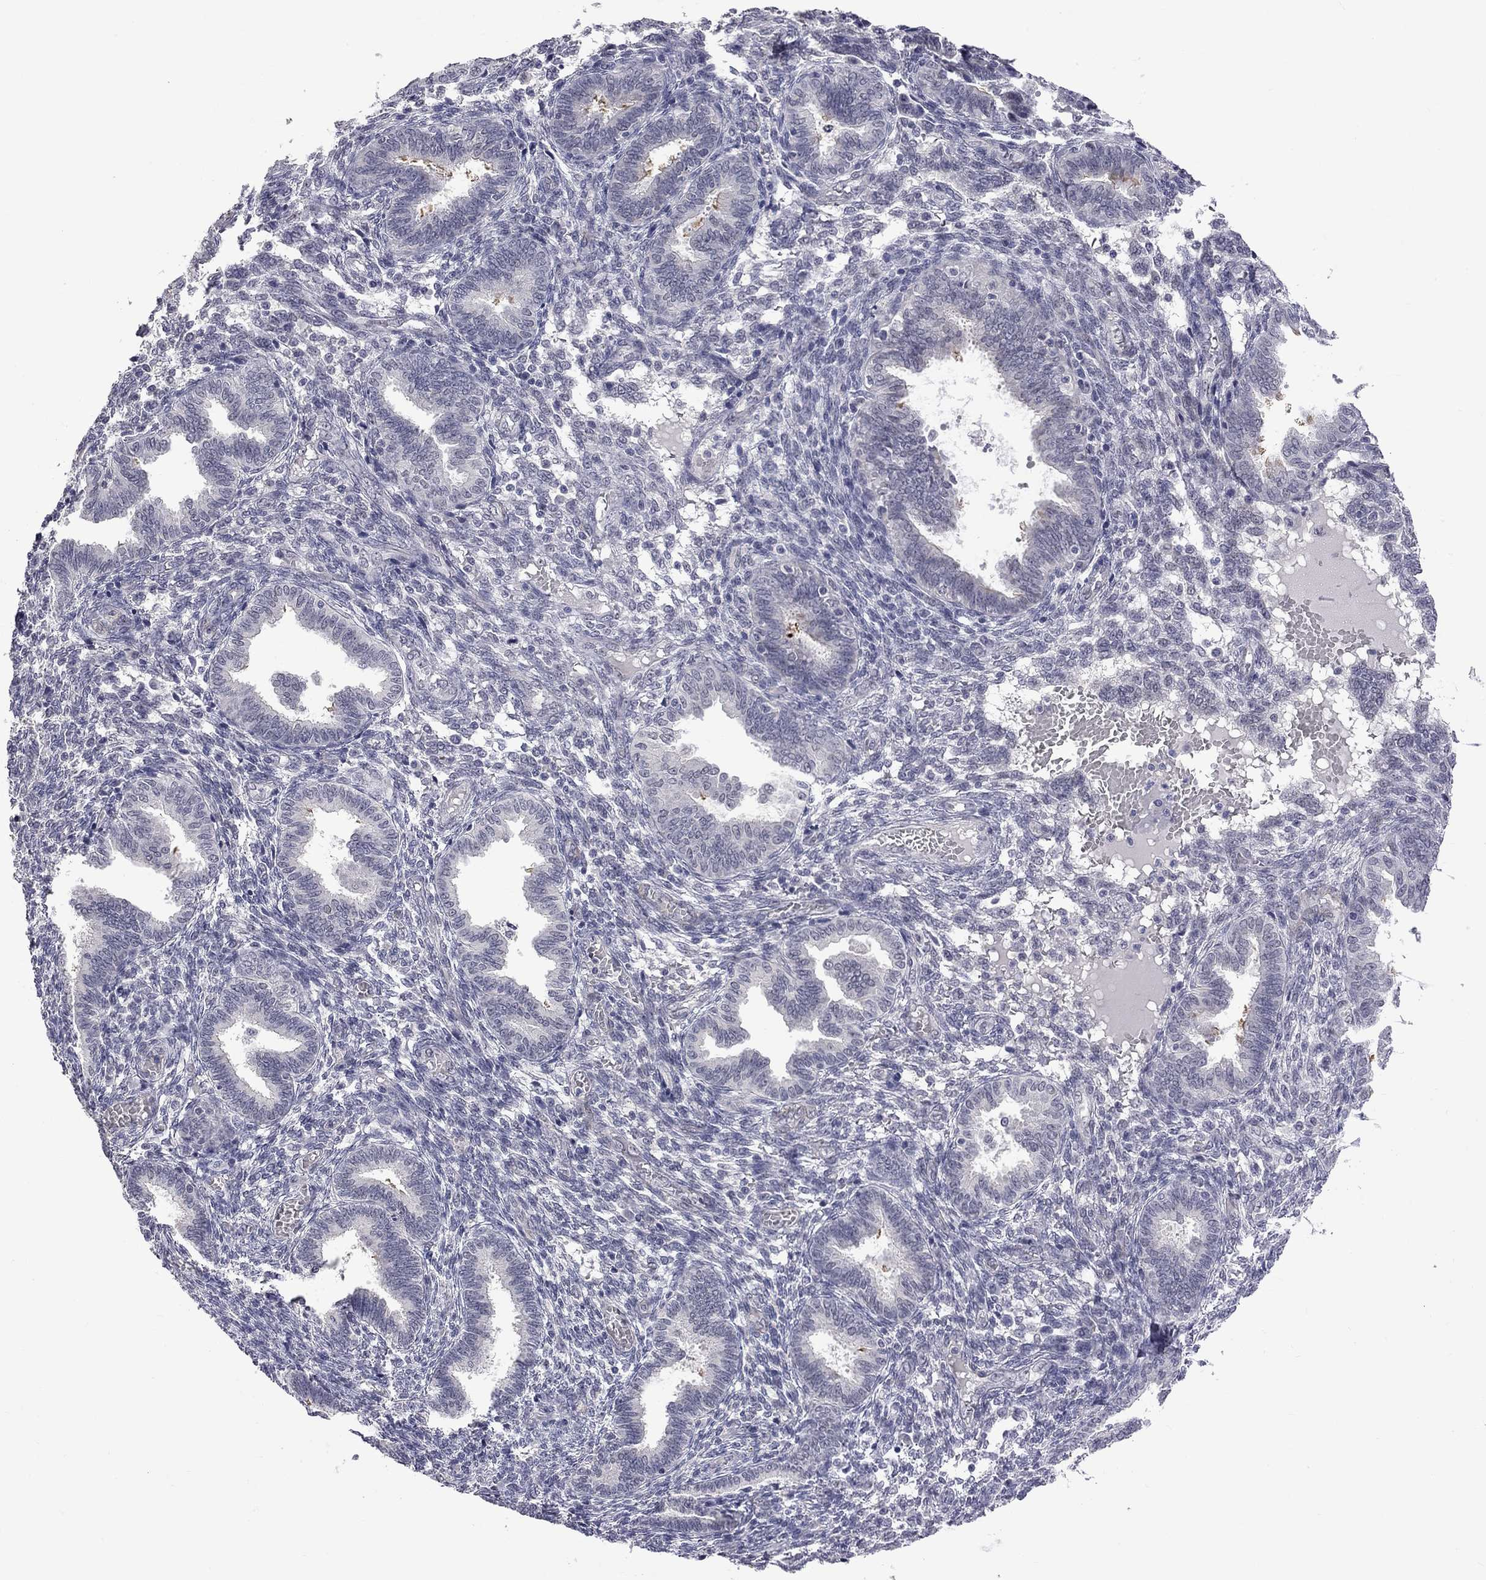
{"staining": {"intensity": "negative", "quantity": "none", "location": "none"}, "tissue": "endometrium", "cell_type": "Cells in endometrial stroma", "image_type": "normal", "snomed": [{"axis": "morphology", "description": "Normal tissue, NOS"}, {"axis": "topography", "description": "Endometrium"}], "caption": "IHC of unremarkable human endometrium reveals no staining in cells in endometrial stroma. (DAB immunohistochemistry (IHC) visualized using brightfield microscopy, high magnification).", "gene": "GSG1L", "patient": {"sex": "female", "age": 42}}